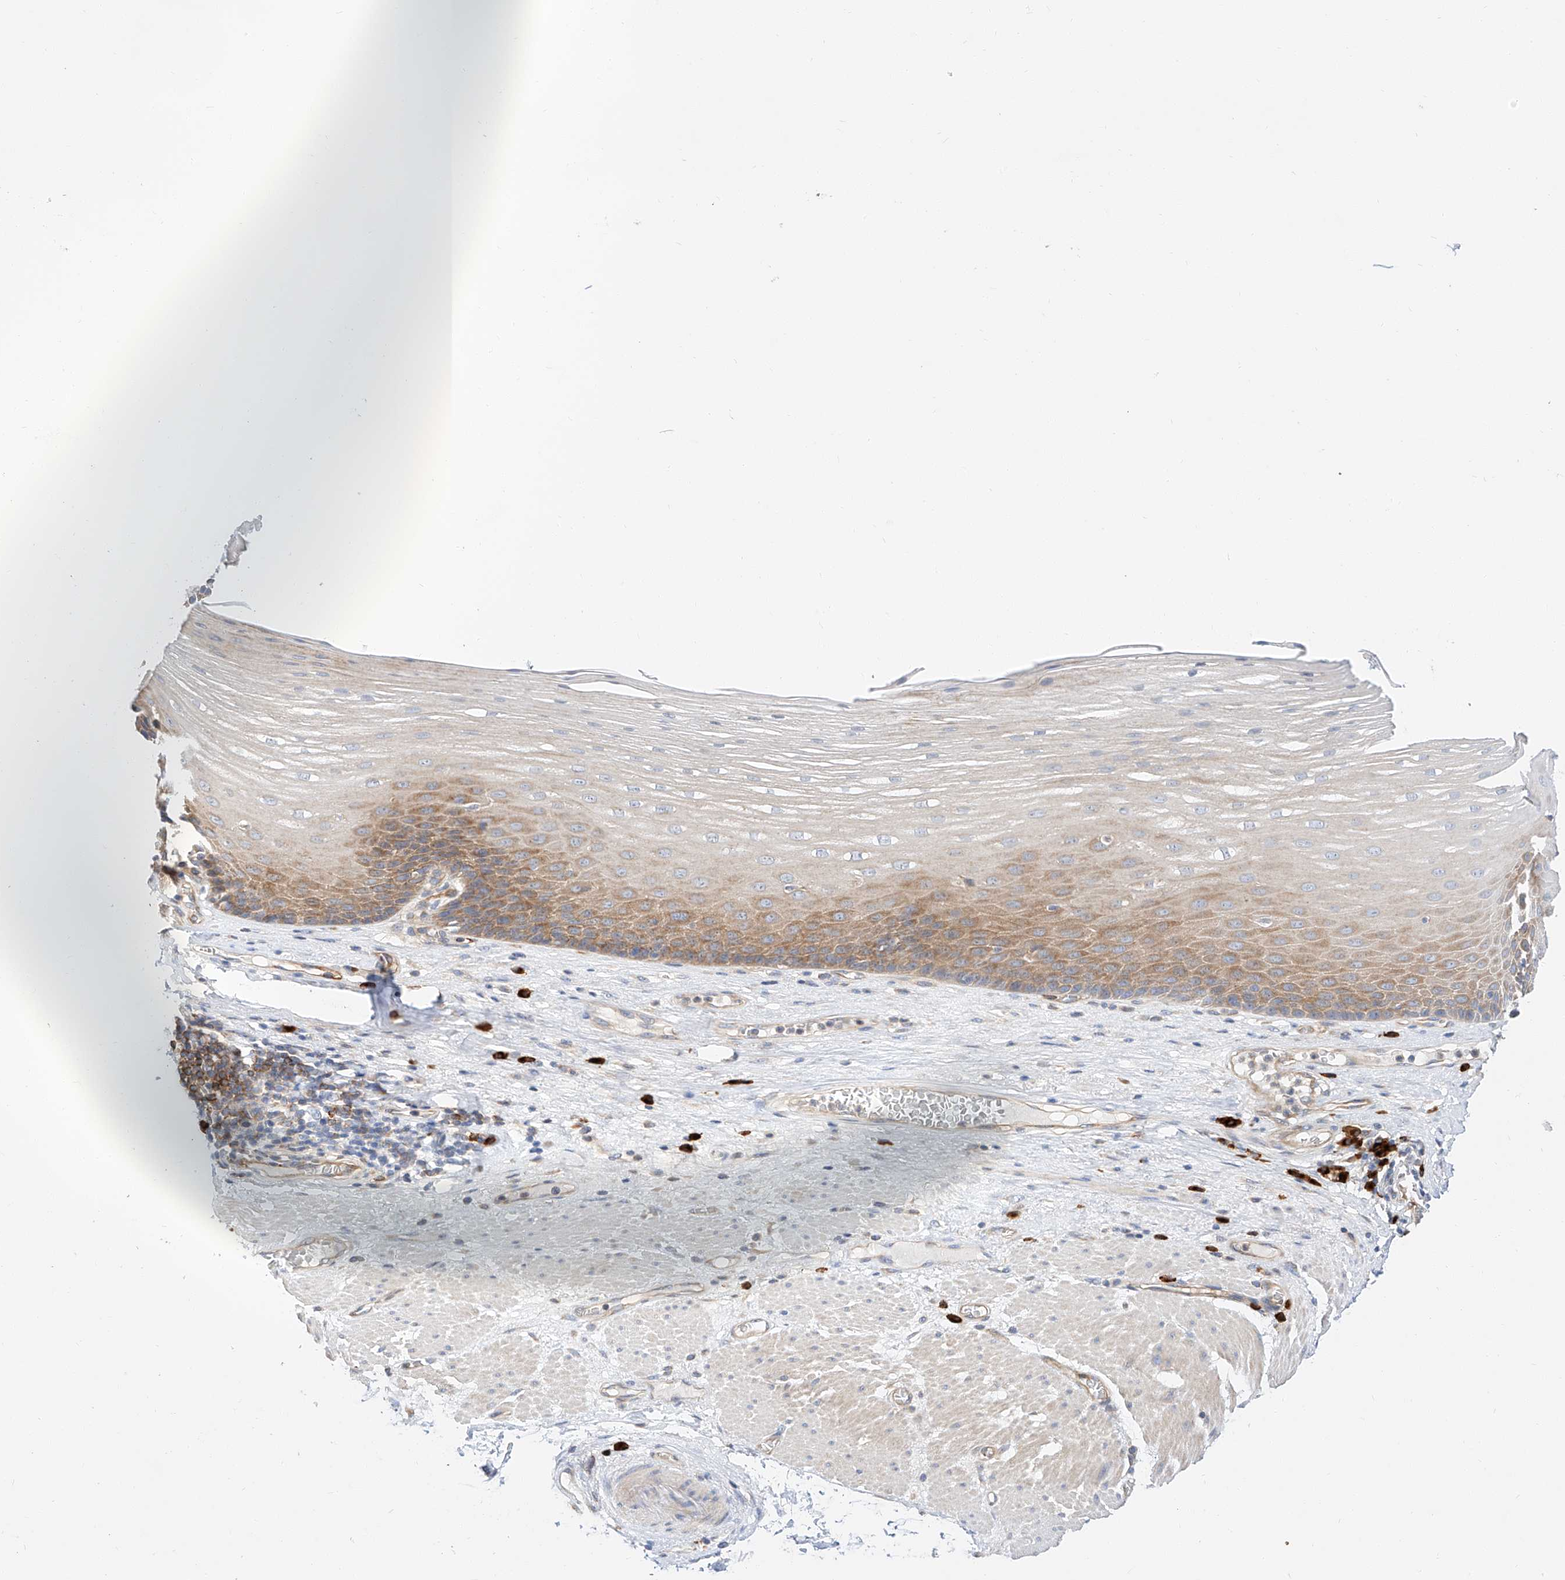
{"staining": {"intensity": "moderate", "quantity": "25%-75%", "location": "cytoplasmic/membranous"}, "tissue": "esophagus", "cell_type": "Squamous epithelial cells", "image_type": "normal", "snomed": [{"axis": "morphology", "description": "Normal tissue, NOS"}, {"axis": "topography", "description": "Esophagus"}], "caption": "An image of esophagus stained for a protein displays moderate cytoplasmic/membranous brown staining in squamous epithelial cells. Using DAB (3,3'-diaminobenzidine) (brown) and hematoxylin (blue) stains, captured at high magnification using brightfield microscopy.", "gene": "GLMN", "patient": {"sex": "male", "age": 62}}